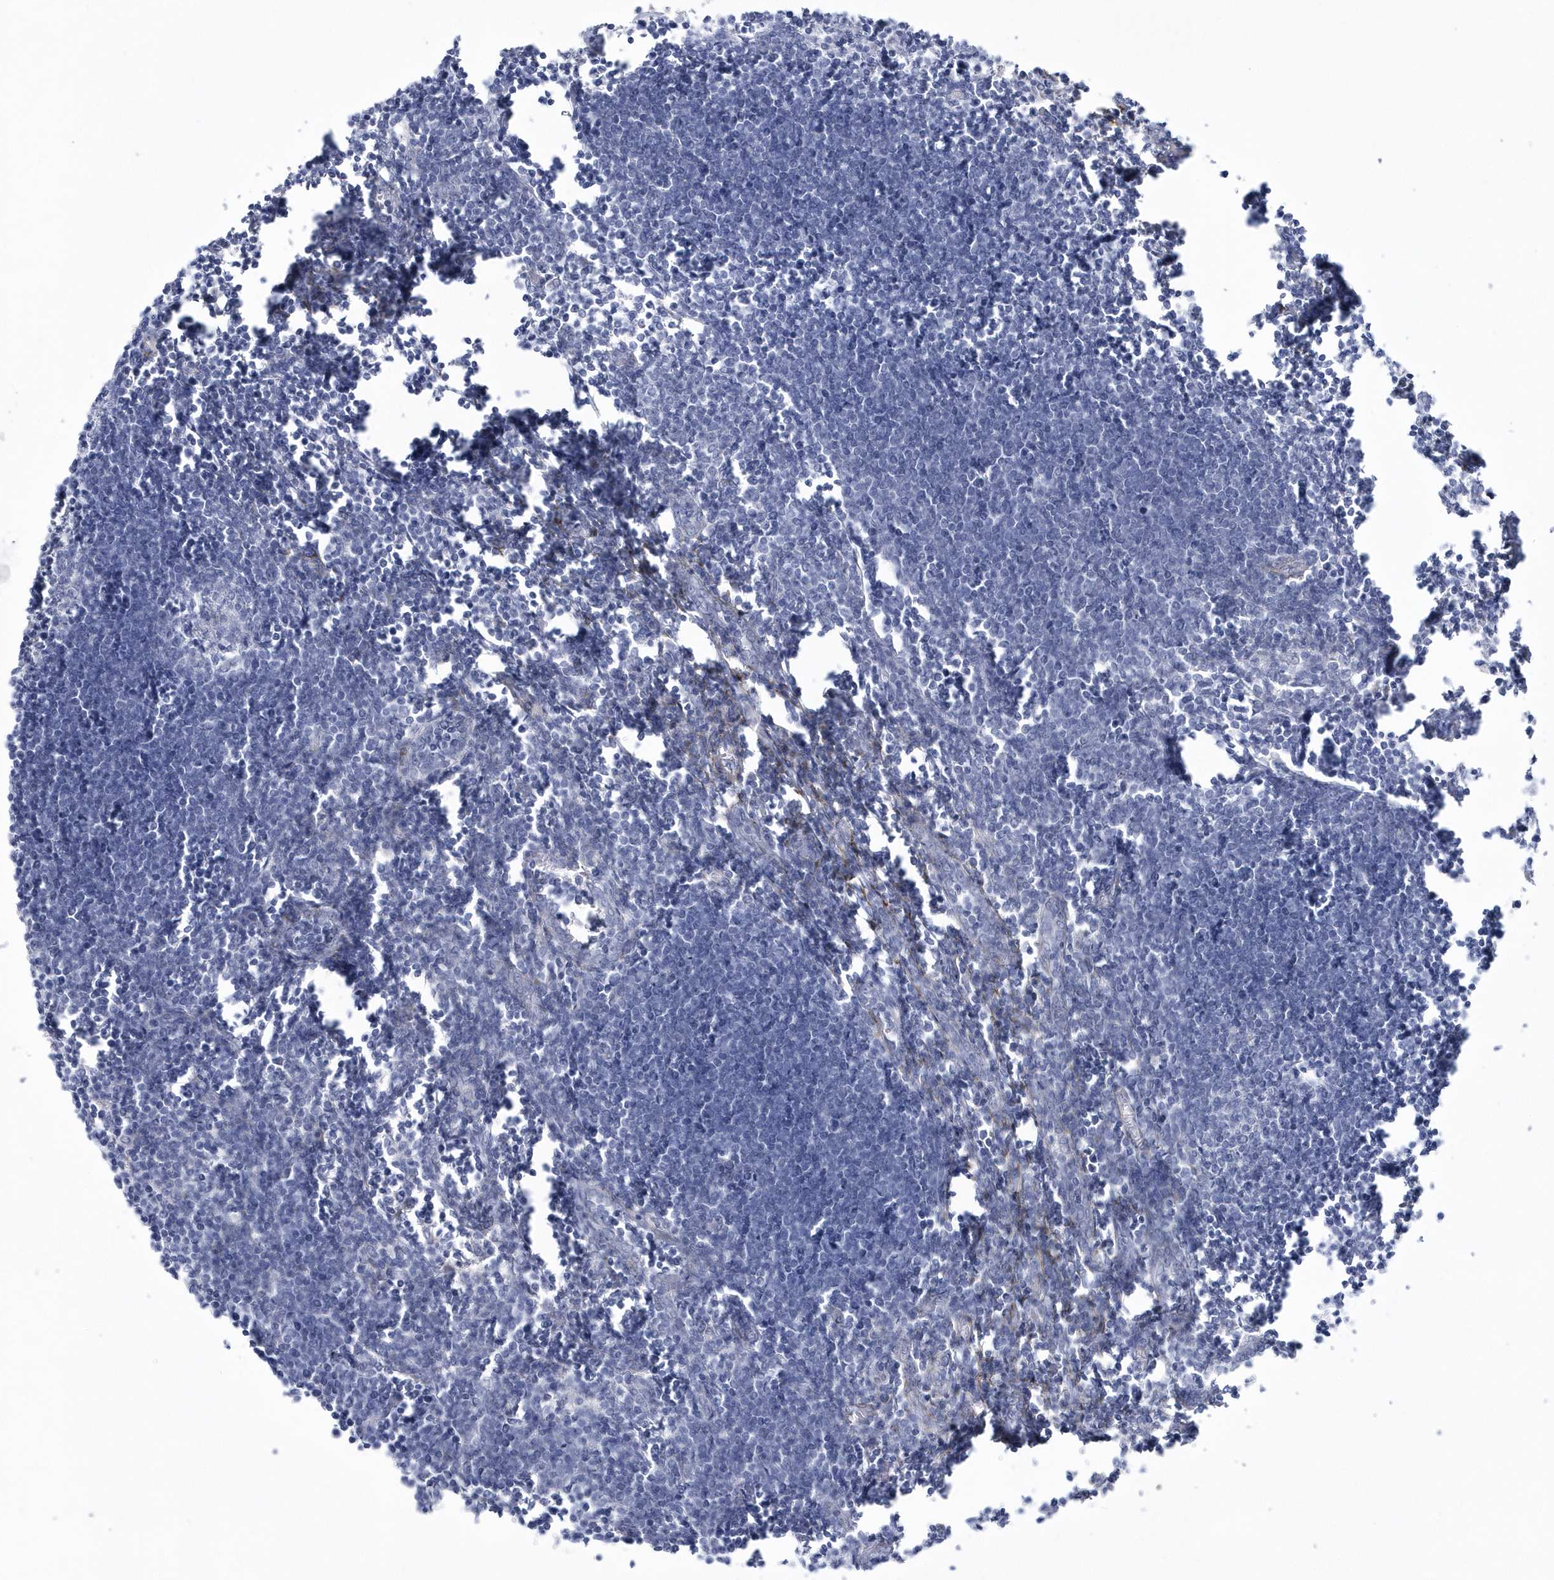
{"staining": {"intensity": "negative", "quantity": "none", "location": "none"}, "tissue": "lymph node", "cell_type": "Germinal center cells", "image_type": "normal", "snomed": [{"axis": "morphology", "description": "Normal tissue, NOS"}, {"axis": "morphology", "description": "Malignant melanoma, Metastatic site"}, {"axis": "topography", "description": "Lymph node"}], "caption": "Germinal center cells show no significant protein staining in unremarkable lymph node. (IHC, brightfield microscopy, high magnification).", "gene": "WDR27", "patient": {"sex": "male", "age": 41}}